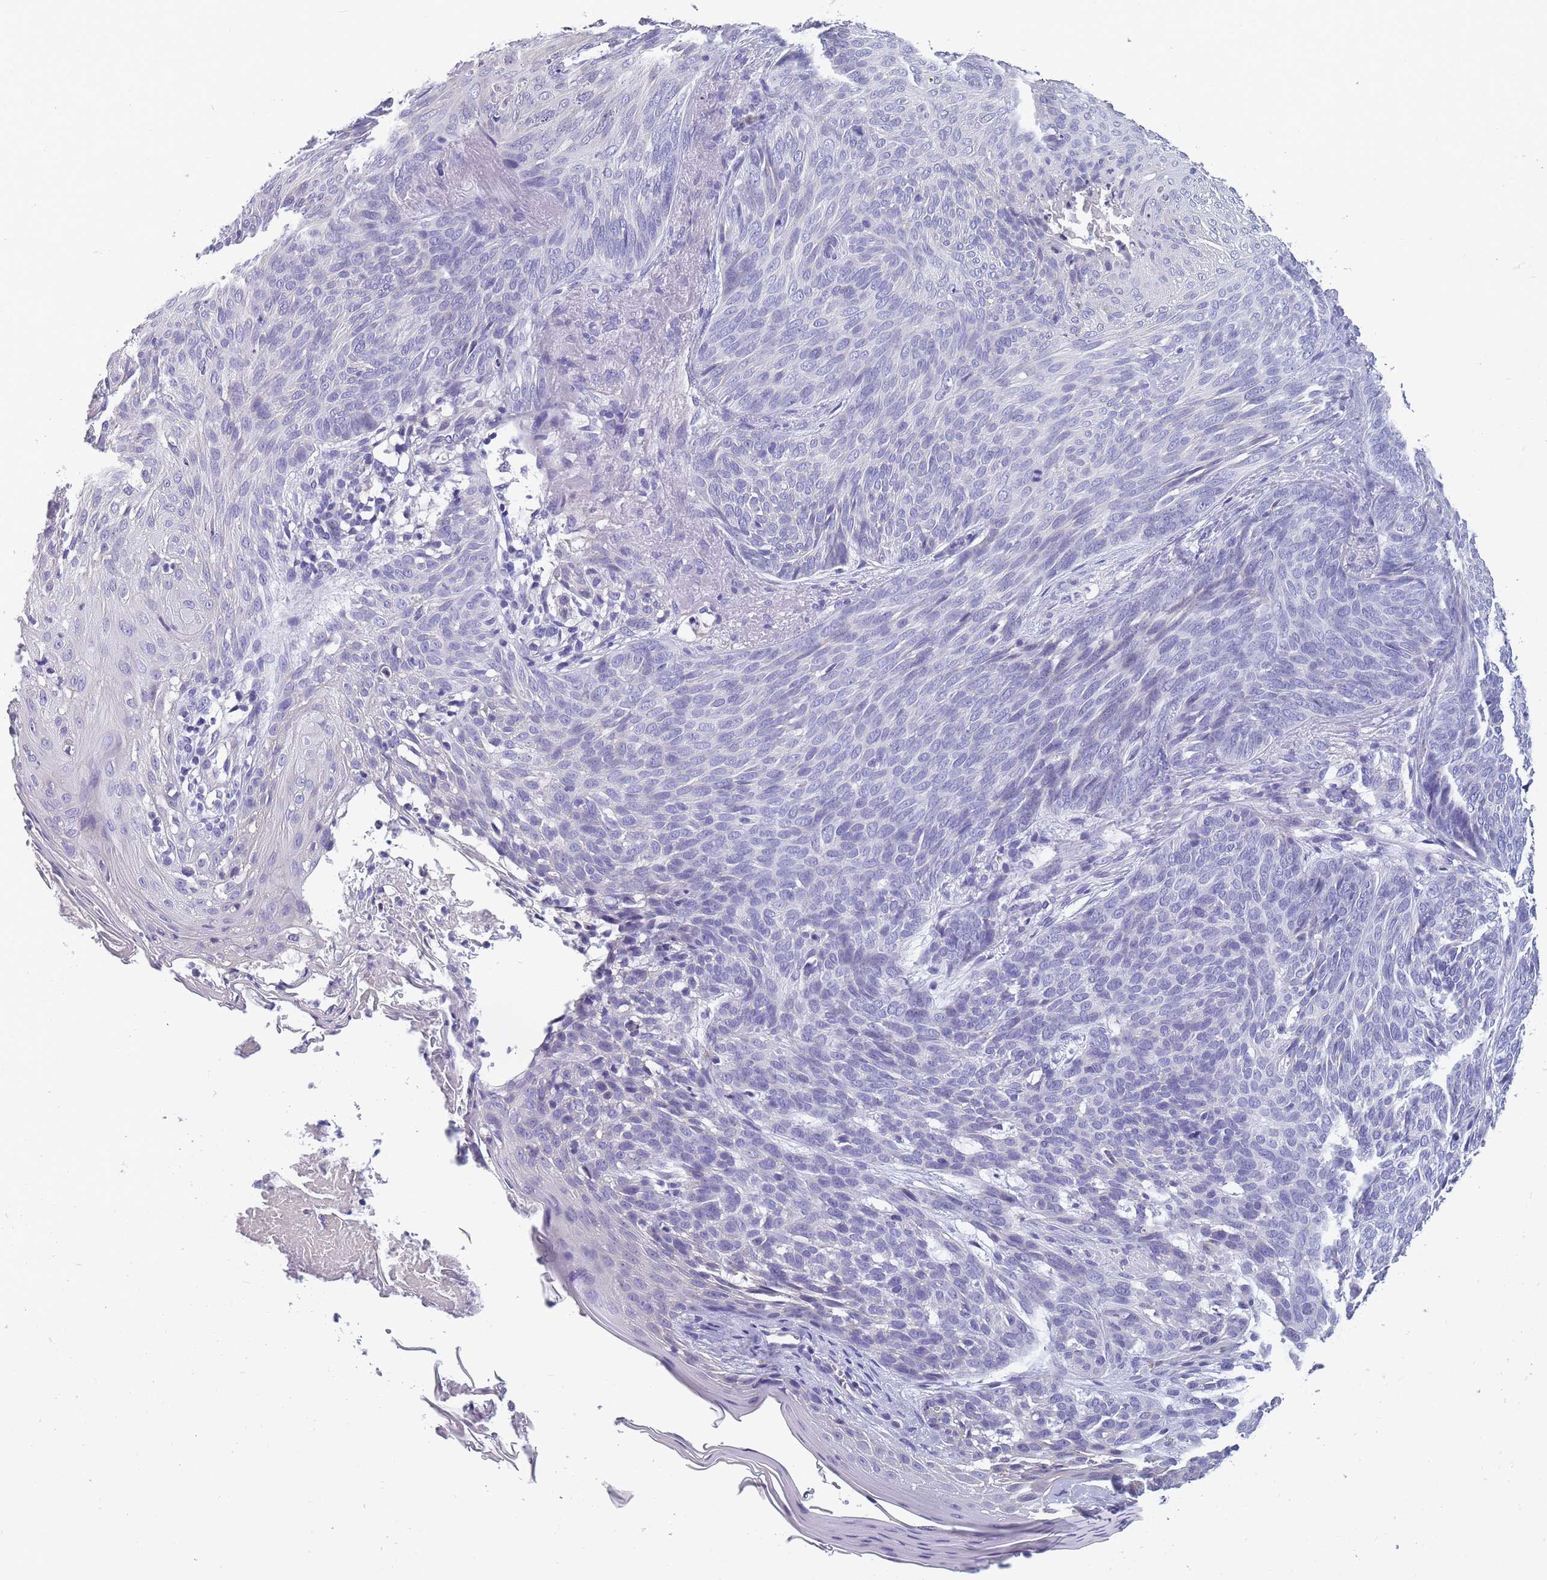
{"staining": {"intensity": "negative", "quantity": "none", "location": "none"}, "tissue": "skin cancer", "cell_type": "Tumor cells", "image_type": "cancer", "snomed": [{"axis": "morphology", "description": "Basal cell carcinoma"}, {"axis": "topography", "description": "Skin"}], "caption": "High magnification brightfield microscopy of skin cancer (basal cell carcinoma) stained with DAB (brown) and counterstained with hematoxylin (blue): tumor cells show no significant expression.", "gene": "OR4C5", "patient": {"sex": "female", "age": 86}}